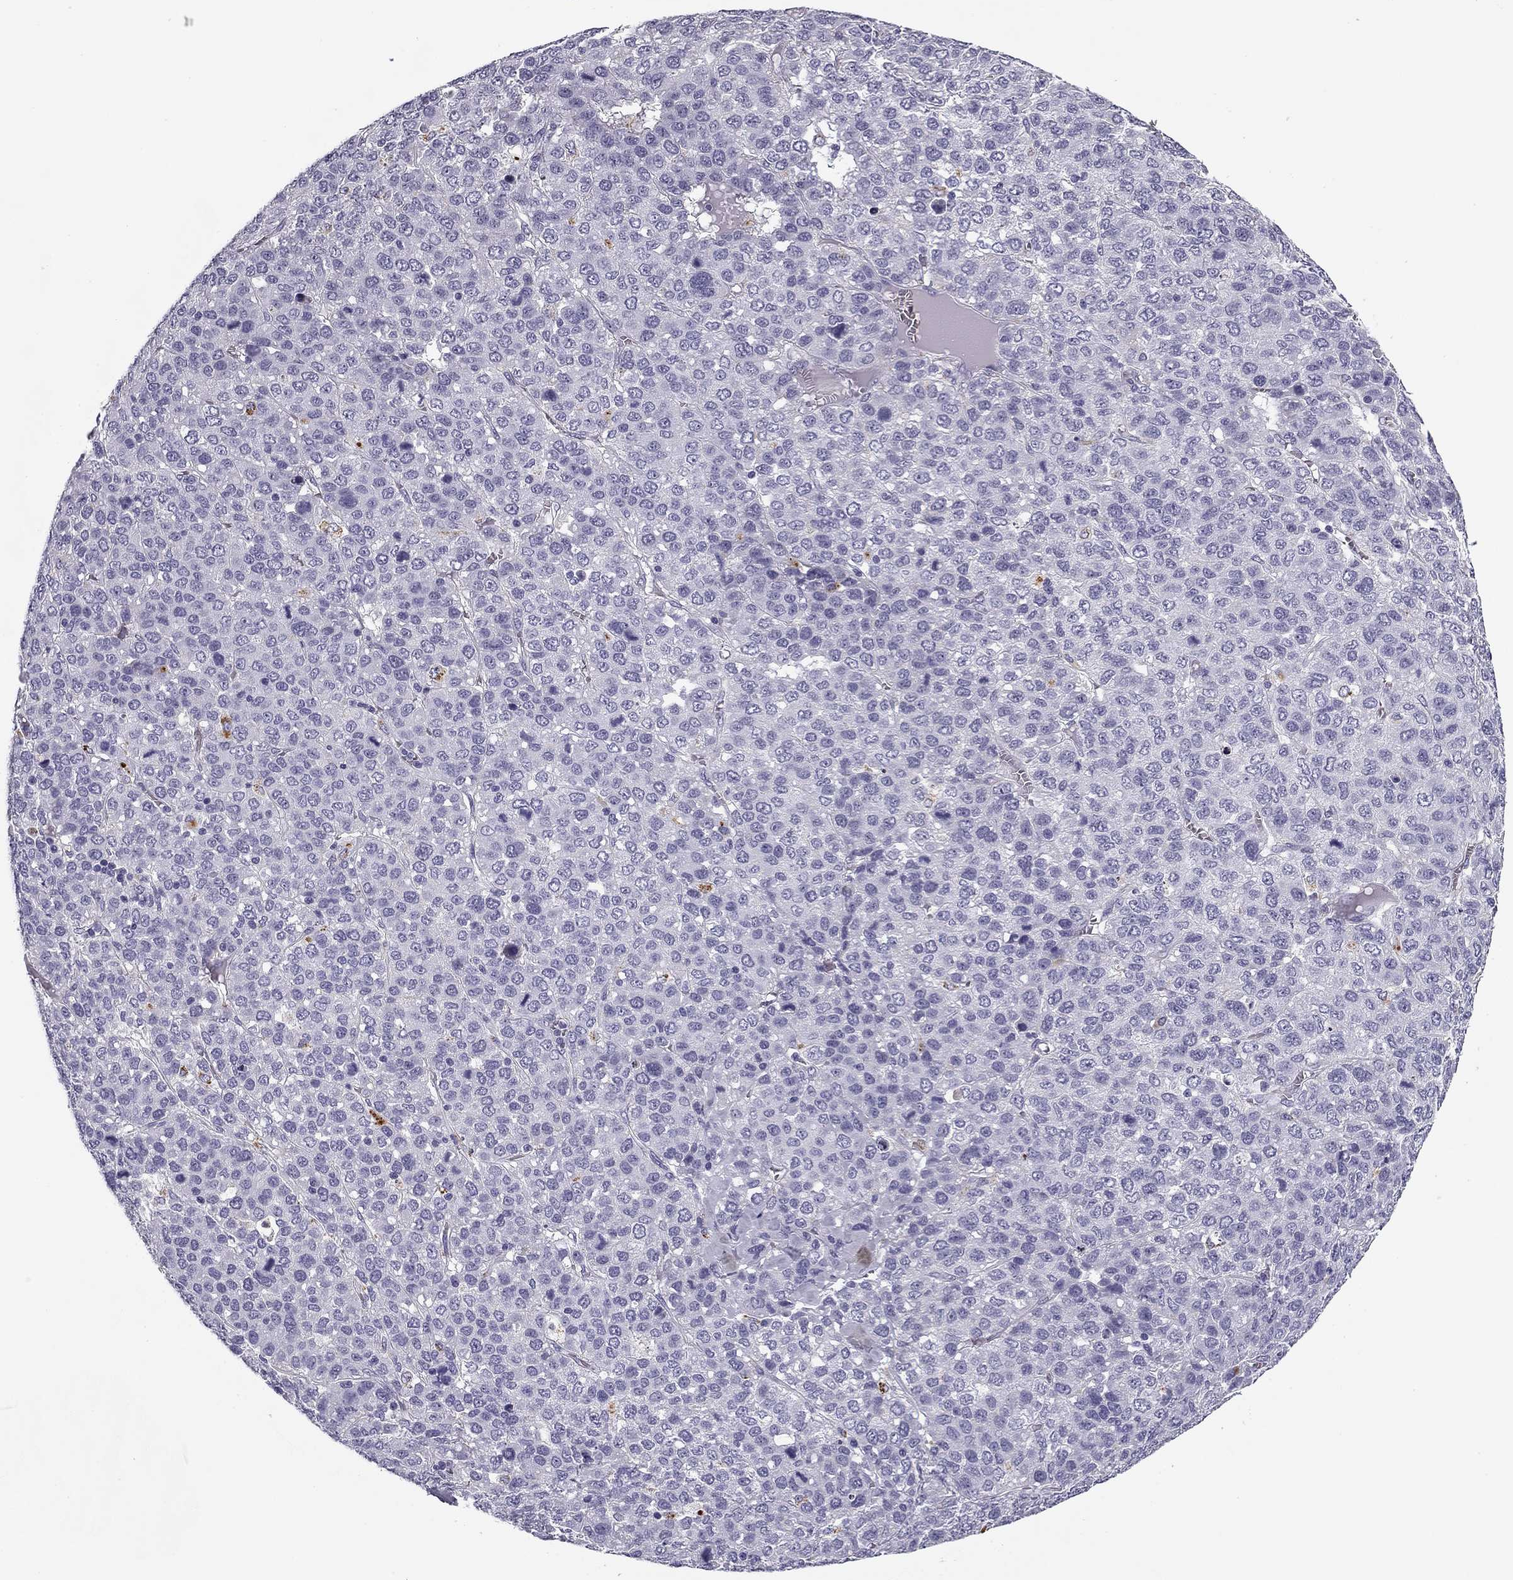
{"staining": {"intensity": "negative", "quantity": "none", "location": "none"}, "tissue": "liver cancer", "cell_type": "Tumor cells", "image_type": "cancer", "snomed": [{"axis": "morphology", "description": "Carcinoma, Hepatocellular, NOS"}, {"axis": "topography", "description": "Liver"}], "caption": "A histopathology image of human hepatocellular carcinoma (liver) is negative for staining in tumor cells. Nuclei are stained in blue.", "gene": "MC5R", "patient": {"sex": "male", "age": 69}}